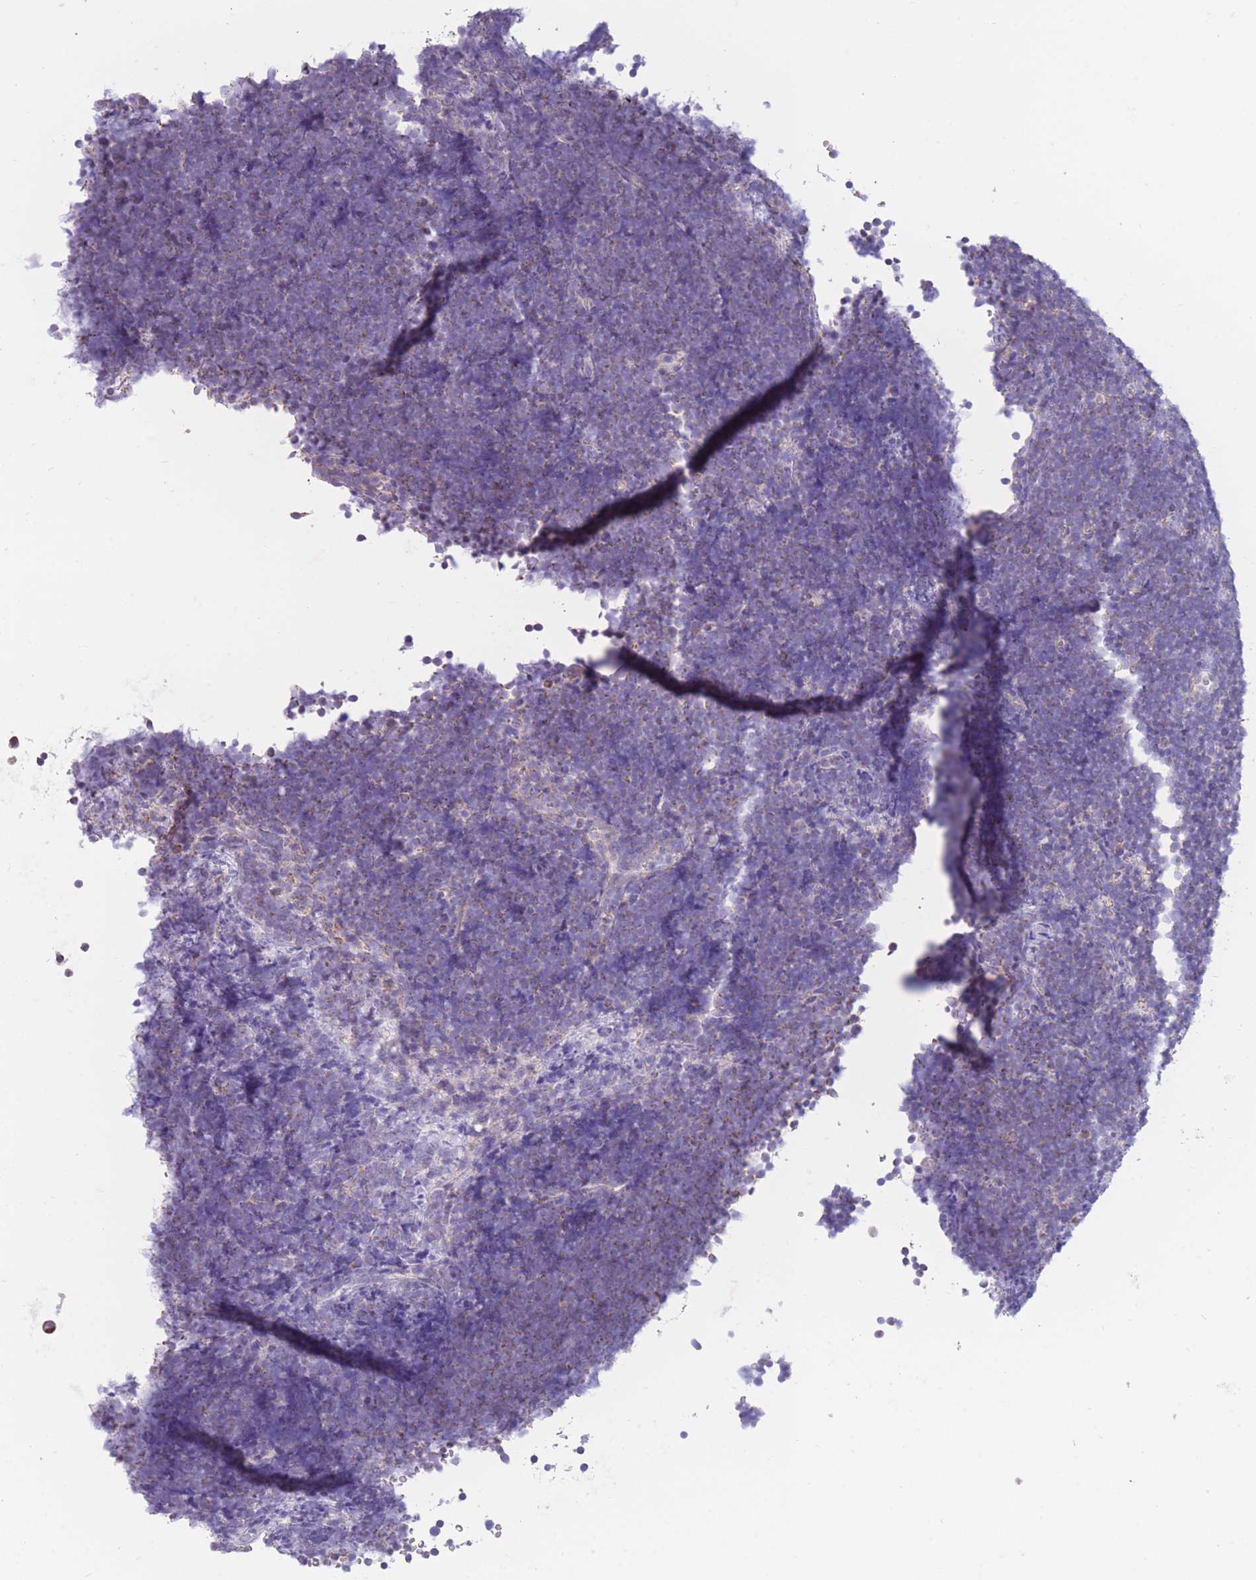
{"staining": {"intensity": "negative", "quantity": "none", "location": "none"}, "tissue": "lymphoma", "cell_type": "Tumor cells", "image_type": "cancer", "snomed": [{"axis": "morphology", "description": "Malignant lymphoma, non-Hodgkin's type, High grade"}, {"axis": "topography", "description": "Lymph node"}], "caption": "Tumor cells are negative for brown protein staining in lymphoma.", "gene": "PDHA1", "patient": {"sex": "male", "age": 13}}